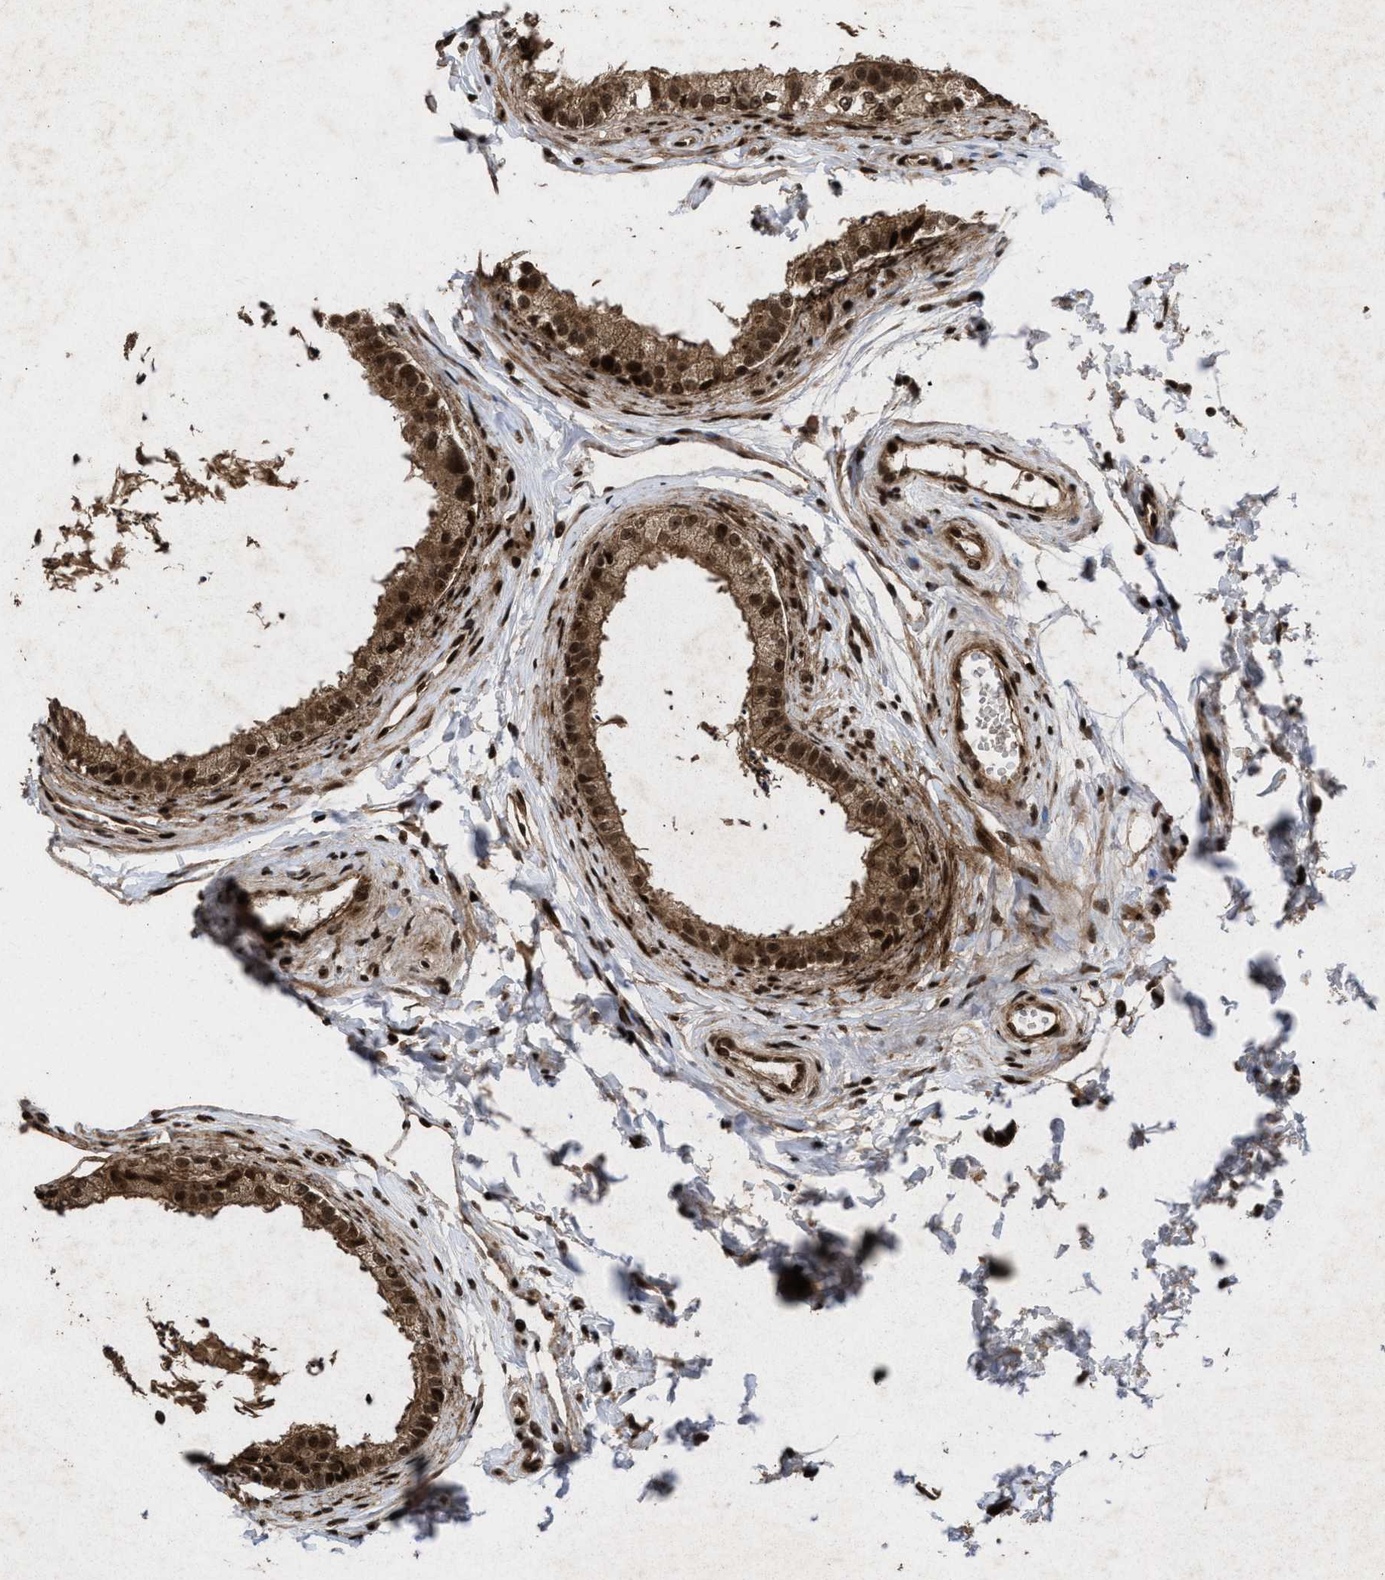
{"staining": {"intensity": "strong", "quantity": ">75%", "location": "cytoplasmic/membranous,nuclear"}, "tissue": "epididymis", "cell_type": "Glandular cells", "image_type": "normal", "snomed": [{"axis": "morphology", "description": "Normal tissue, NOS"}, {"axis": "topography", "description": "Epididymis"}], "caption": "IHC image of unremarkable epididymis: epididymis stained using immunohistochemistry displays high levels of strong protein expression localized specifically in the cytoplasmic/membranous,nuclear of glandular cells, appearing as a cytoplasmic/membranous,nuclear brown color.", "gene": "WIZ", "patient": {"sex": "male", "age": 56}}